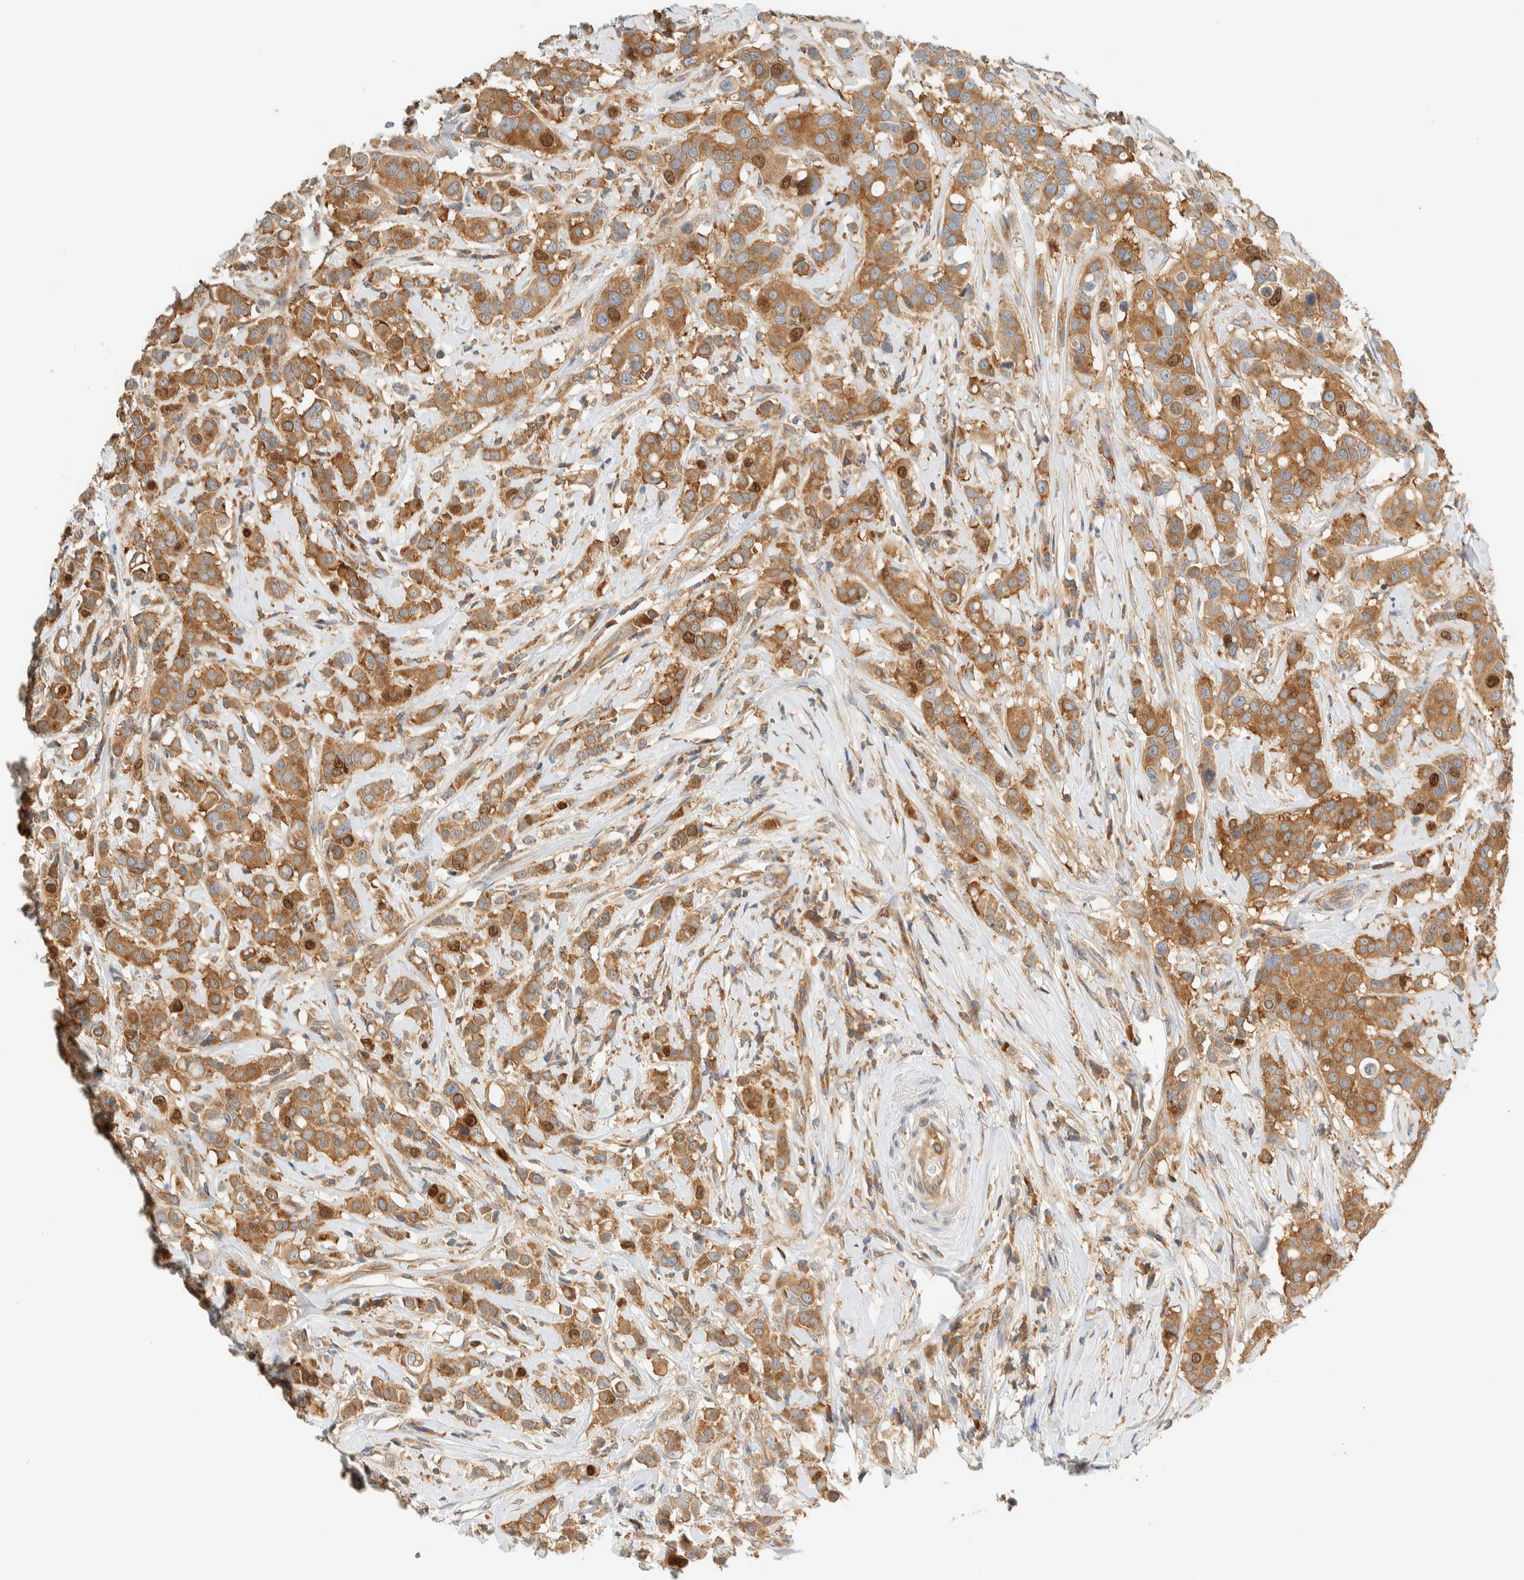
{"staining": {"intensity": "moderate", "quantity": ">75%", "location": "cytoplasmic/membranous"}, "tissue": "breast cancer", "cell_type": "Tumor cells", "image_type": "cancer", "snomed": [{"axis": "morphology", "description": "Duct carcinoma"}, {"axis": "topography", "description": "Breast"}], "caption": "Immunohistochemistry histopathology image of neoplastic tissue: invasive ductal carcinoma (breast) stained using immunohistochemistry (IHC) shows medium levels of moderate protein expression localized specifically in the cytoplasmic/membranous of tumor cells, appearing as a cytoplasmic/membranous brown color.", "gene": "ARFGEF1", "patient": {"sex": "female", "age": 27}}